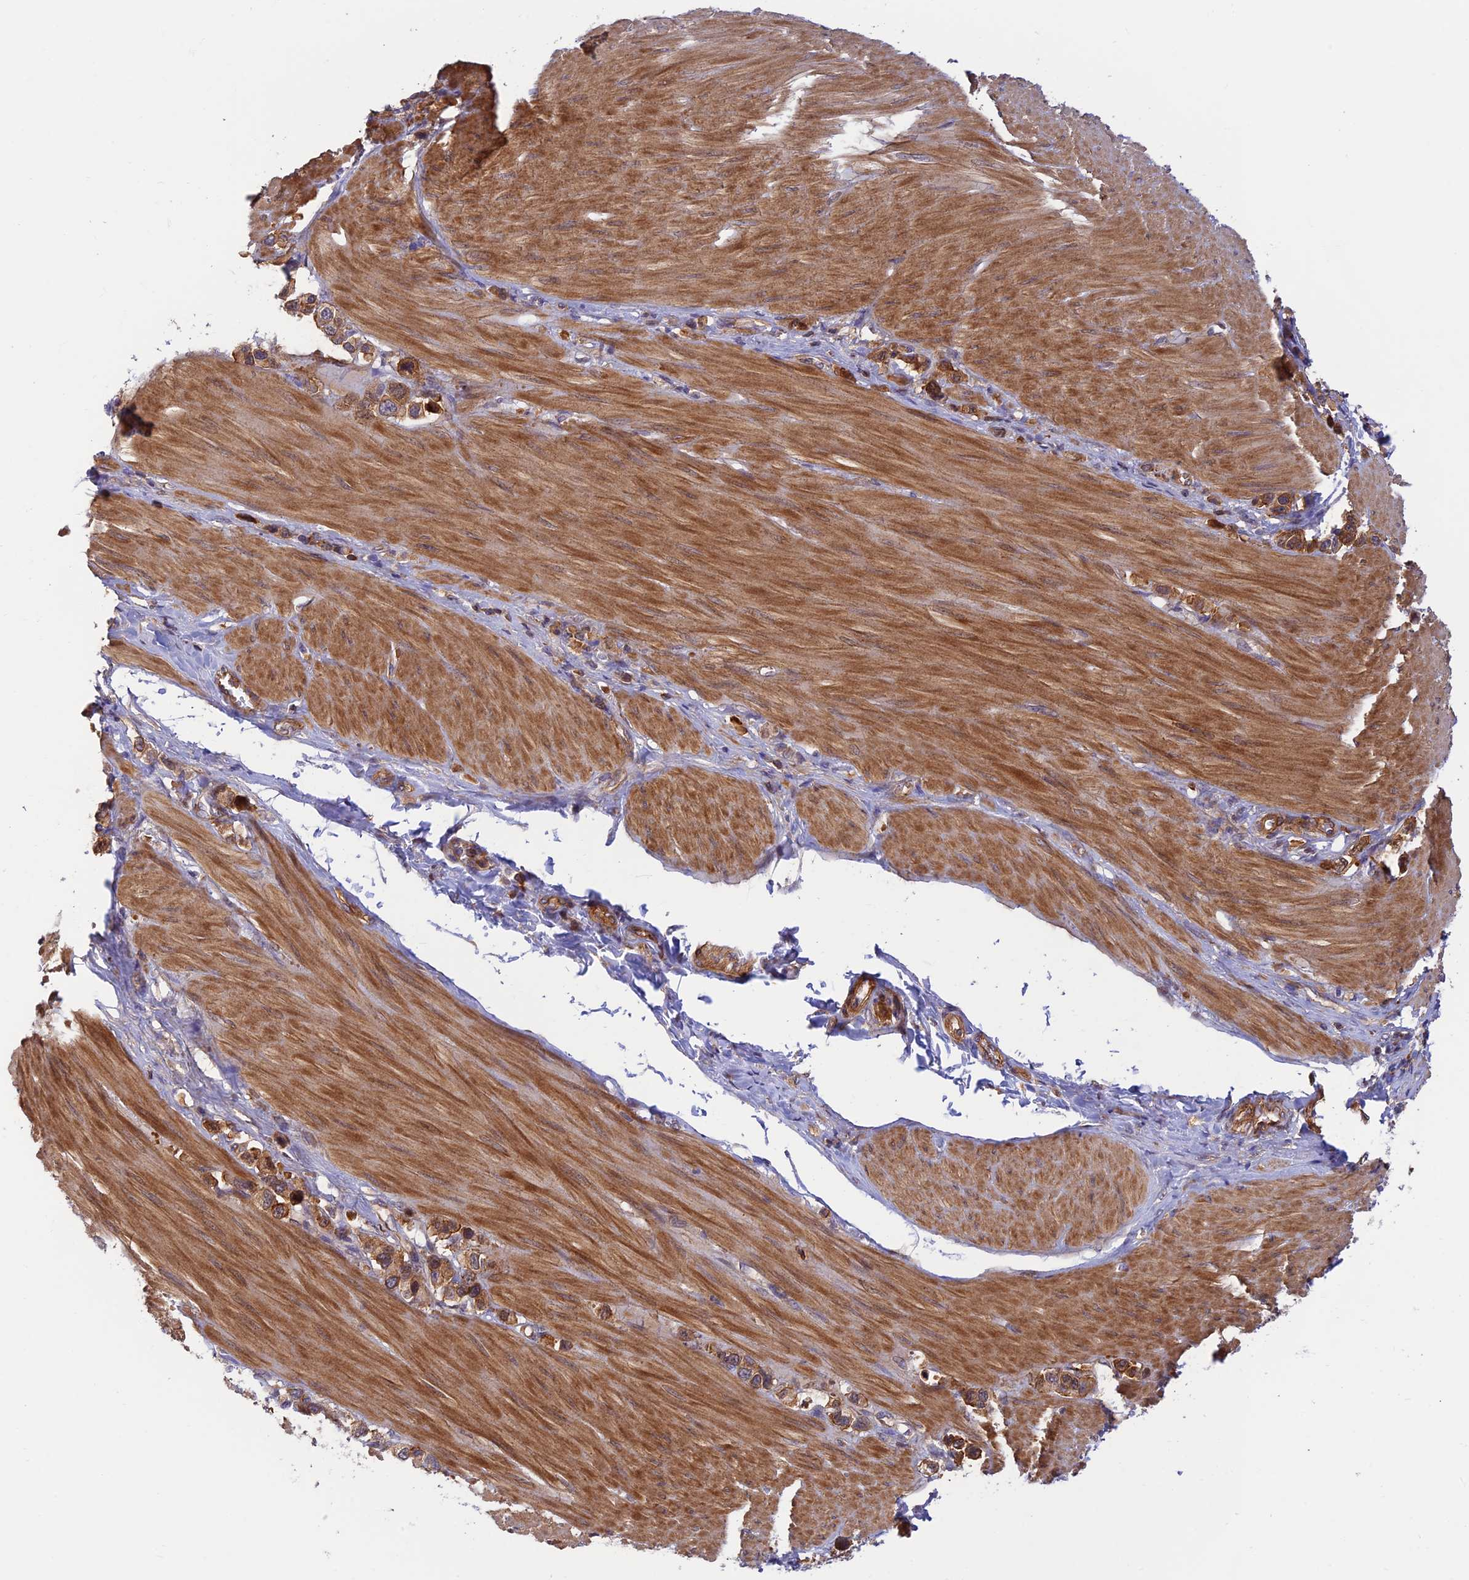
{"staining": {"intensity": "strong", "quantity": ">75%", "location": "cytoplasmic/membranous"}, "tissue": "stomach cancer", "cell_type": "Tumor cells", "image_type": "cancer", "snomed": [{"axis": "morphology", "description": "Adenocarcinoma, NOS"}, {"axis": "topography", "description": "Stomach"}], "caption": "Stomach adenocarcinoma stained for a protein (brown) displays strong cytoplasmic/membranous positive expression in about >75% of tumor cells.", "gene": "PPP1R12C", "patient": {"sex": "female", "age": 65}}